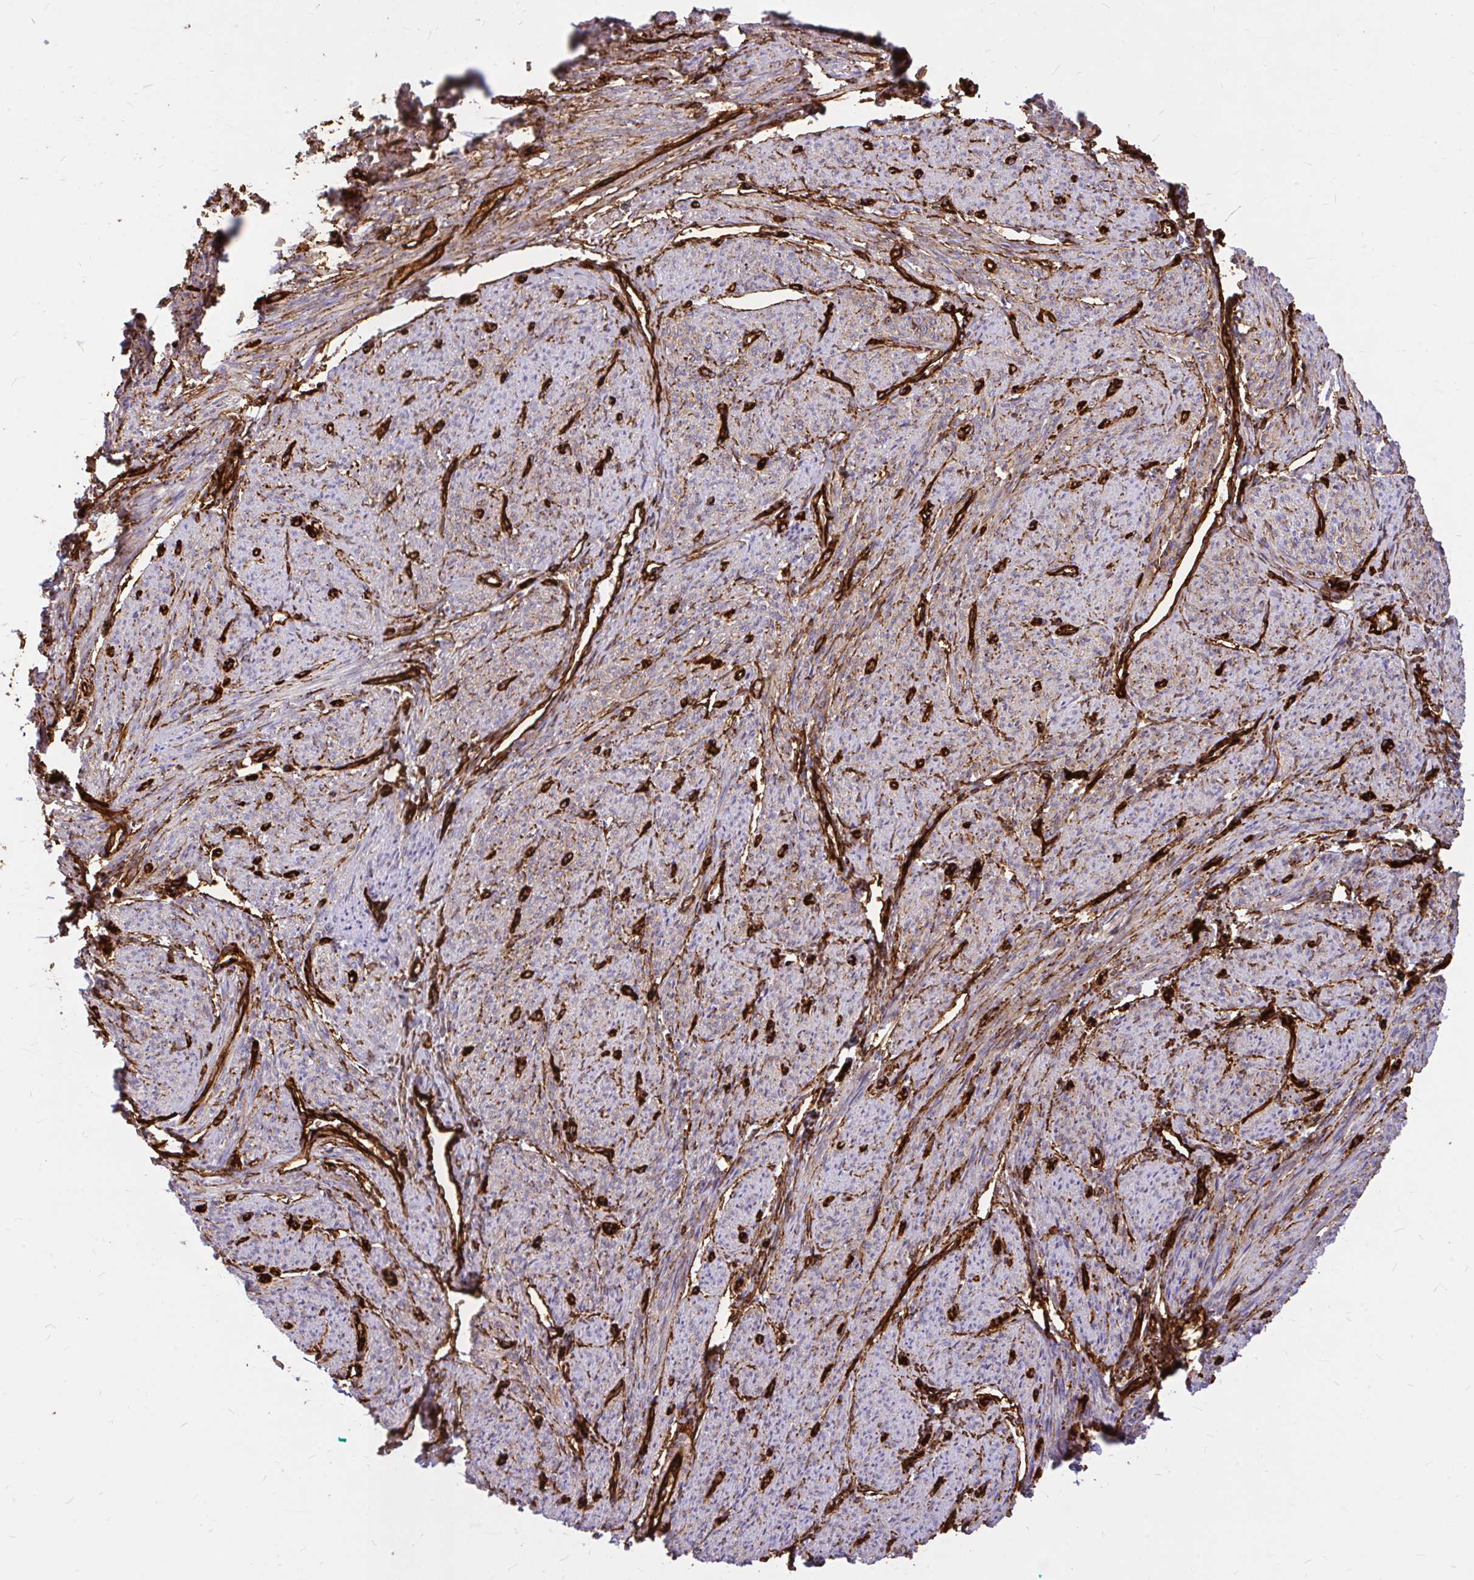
{"staining": {"intensity": "weak", "quantity": "25%-75%", "location": "cytoplasmic/membranous"}, "tissue": "smooth muscle", "cell_type": "Smooth muscle cells", "image_type": "normal", "snomed": [{"axis": "morphology", "description": "Normal tissue, NOS"}, {"axis": "topography", "description": "Smooth muscle"}], "caption": "Immunohistochemical staining of normal human smooth muscle reveals 25%-75% levels of weak cytoplasmic/membranous protein expression in approximately 25%-75% of smooth muscle cells.", "gene": "MAP1LC3B2", "patient": {"sex": "female", "age": 65}}